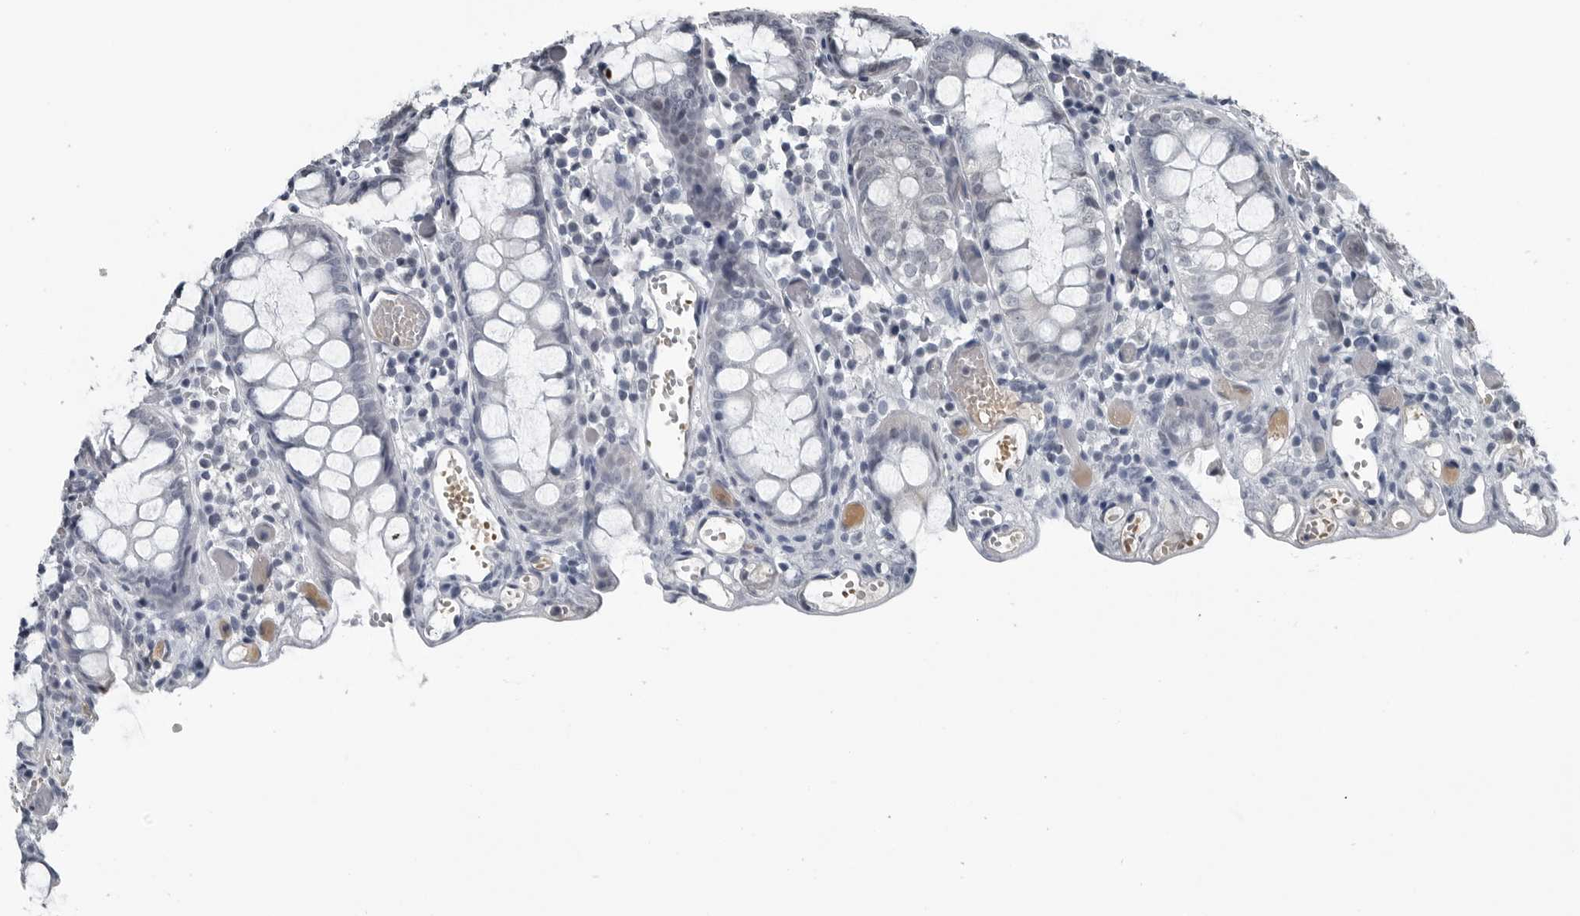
{"staining": {"intensity": "negative", "quantity": "none", "location": "none"}, "tissue": "colon", "cell_type": "Endothelial cells", "image_type": "normal", "snomed": [{"axis": "morphology", "description": "Normal tissue, NOS"}, {"axis": "topography", "description": "Colon"}], "caption": "This is a image of IHC staining of unremarkable colon, which shows no staining in endothelial cells.", "gene": "SPINK1", "patient": {"sex": "male", "age": 14}}